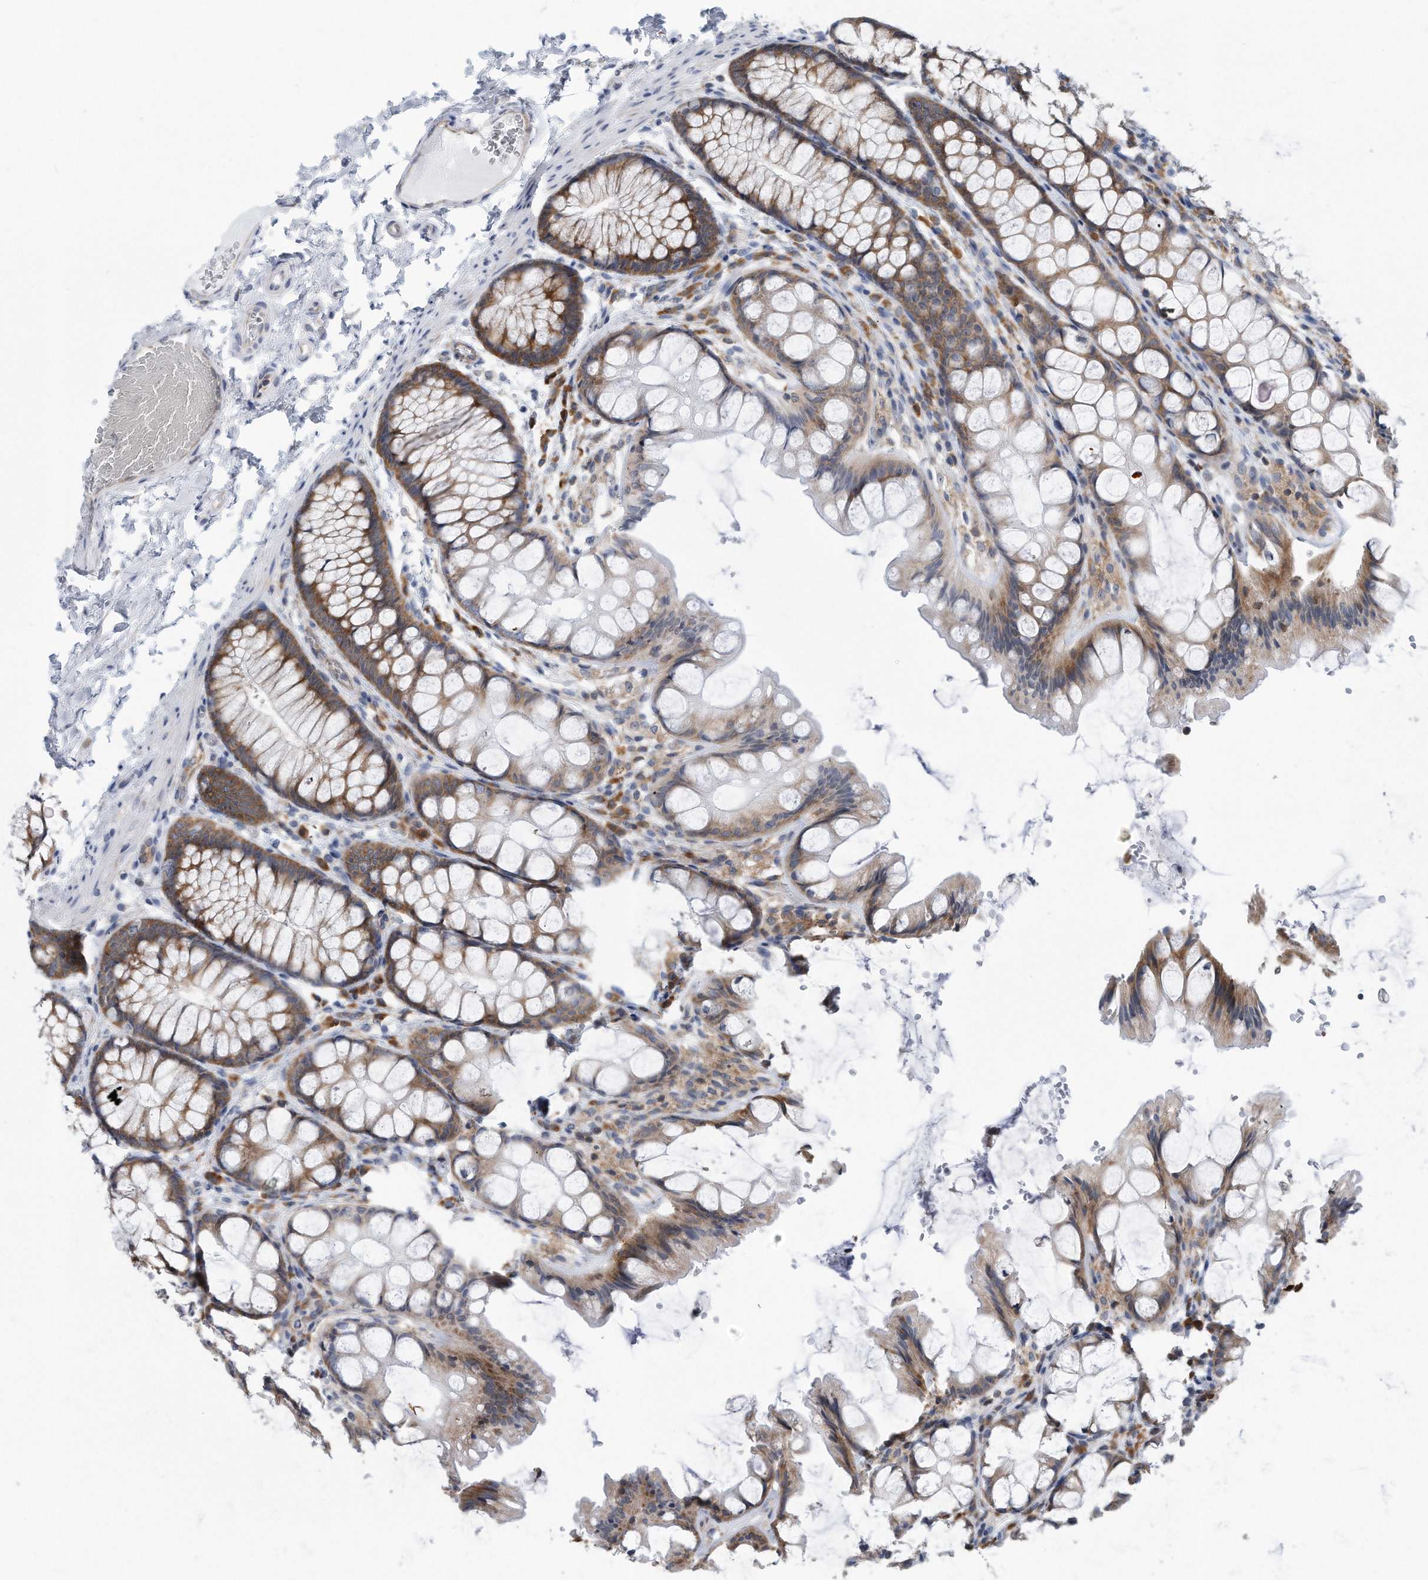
{"staining": {"intensity": "weak", "quantity": ">75%", "location": "cytoplasmic/membranous"}, "tissue": "colon", "cell_type": "Endothelial cells", "image_type": "normal", "snomed": [{"axis": "morphology", "description": "Normal tissue, NOS"}, {"axis": "topography", "description": "Colon"}], "caption": "Unremarkable colon reveals weak cytoplasmic/membranous expression in about >75% of endothelial cells (IHC, brightfield microscopy, high magnification)..", "gene": "RPL26L1", "patient": {"sex": "male", "age": 47}}